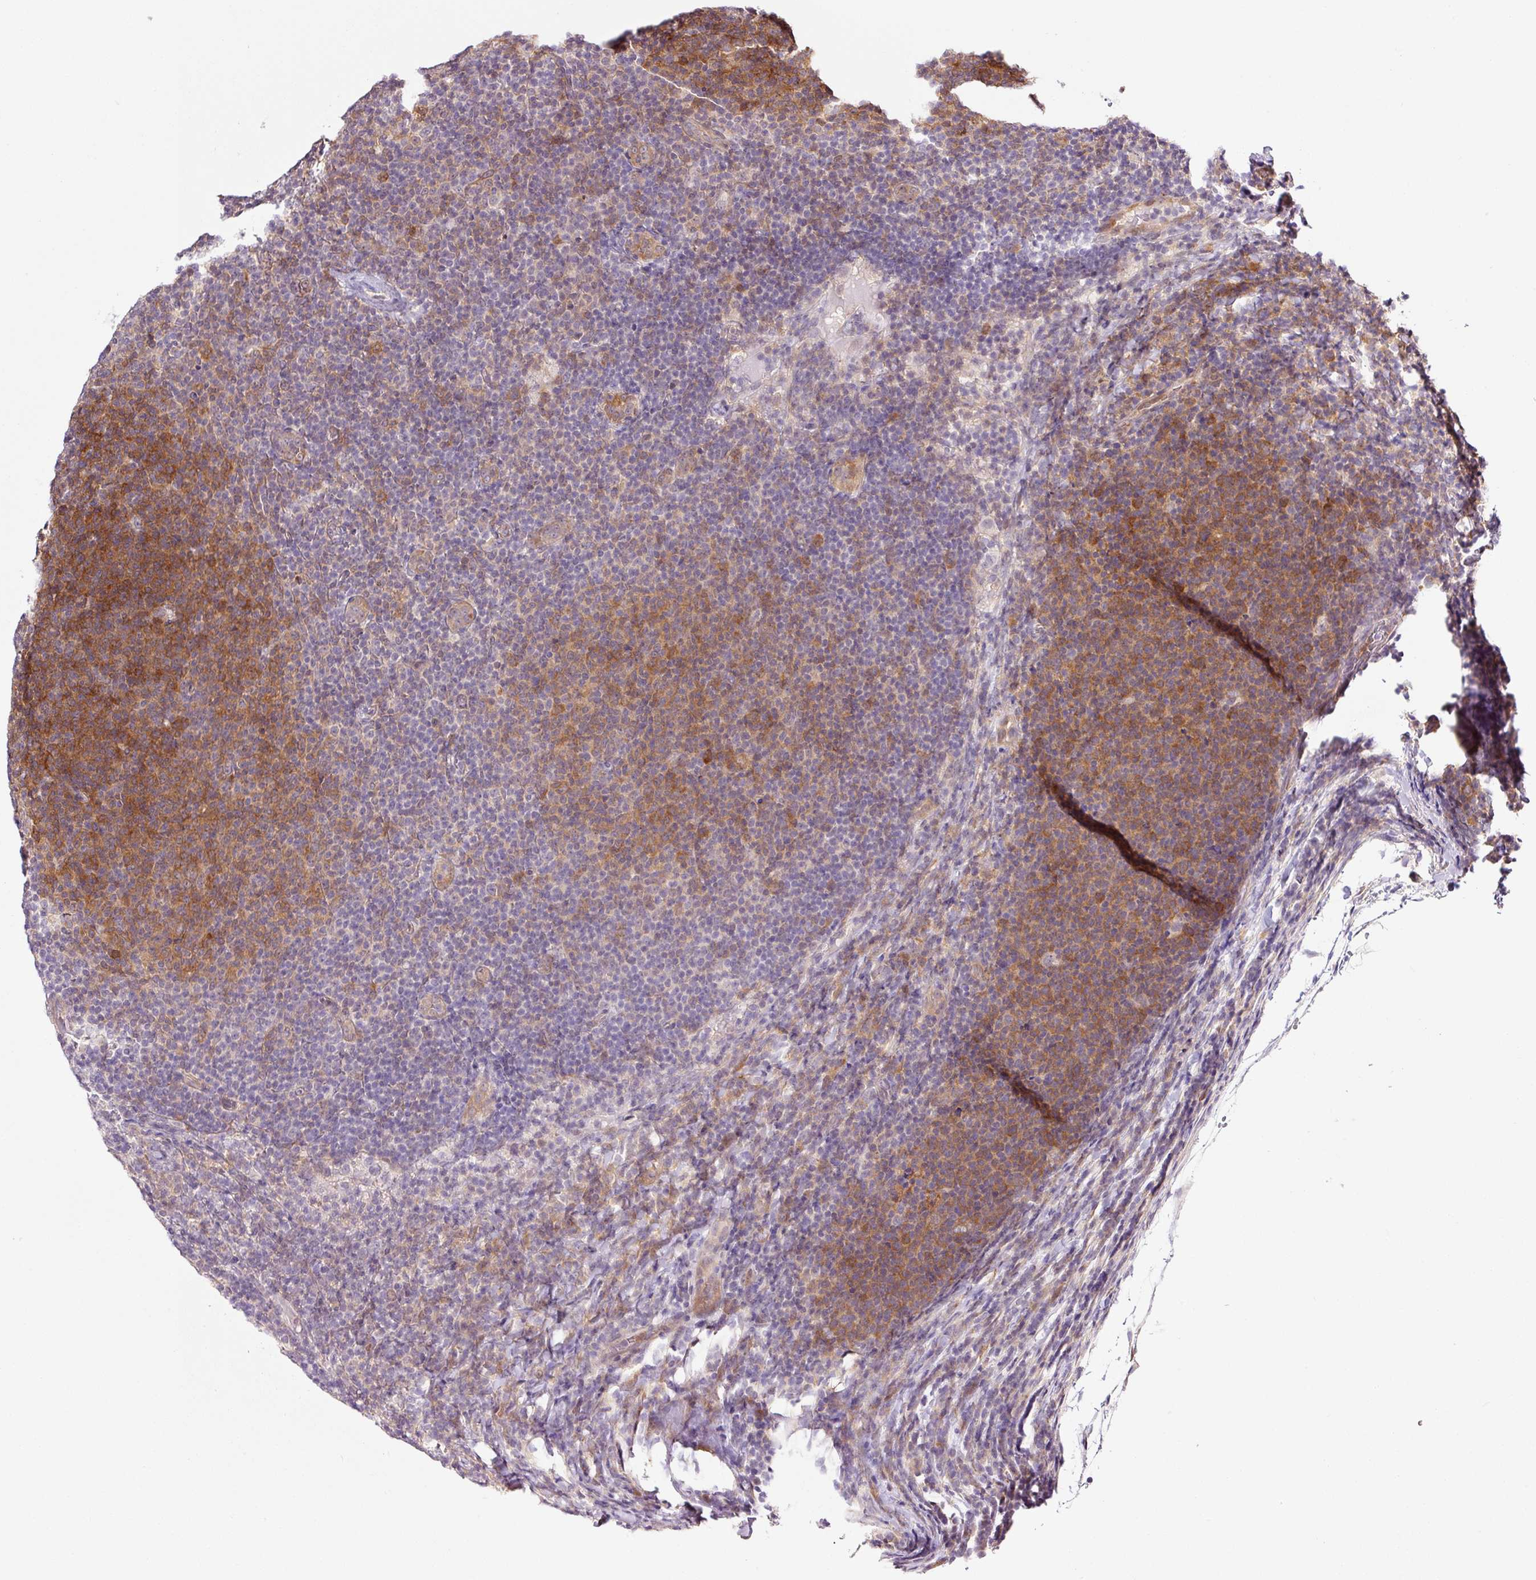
{"staining": {"intensity": "moderate", "quantity": "25%-75%", "location": "cytoplasmic/membranous,nuclear"}, "tissue": "lymphoma", "cell_type": "Tumor cells", "image_type": "cancer", "snomed": [{"axis": "morphology", "description": "Malignant lymphoma, non-Hodgkin's type, Low grade"}, {"axis": "topography", "description": "Lymph node"}], "caption": "Malignant lymphoma, non-Hodgkin's type (low-grade) stained for a protein displays moderate cytoplasmic/membranous and nuclear positivity in tumor cells. (Stains: DAB in brown, nuclei in blue, Microscopy: brightfield microscopy at high magnification).", "gene": "FBXL14", "patient": {"sex": "male", "age": 66}}